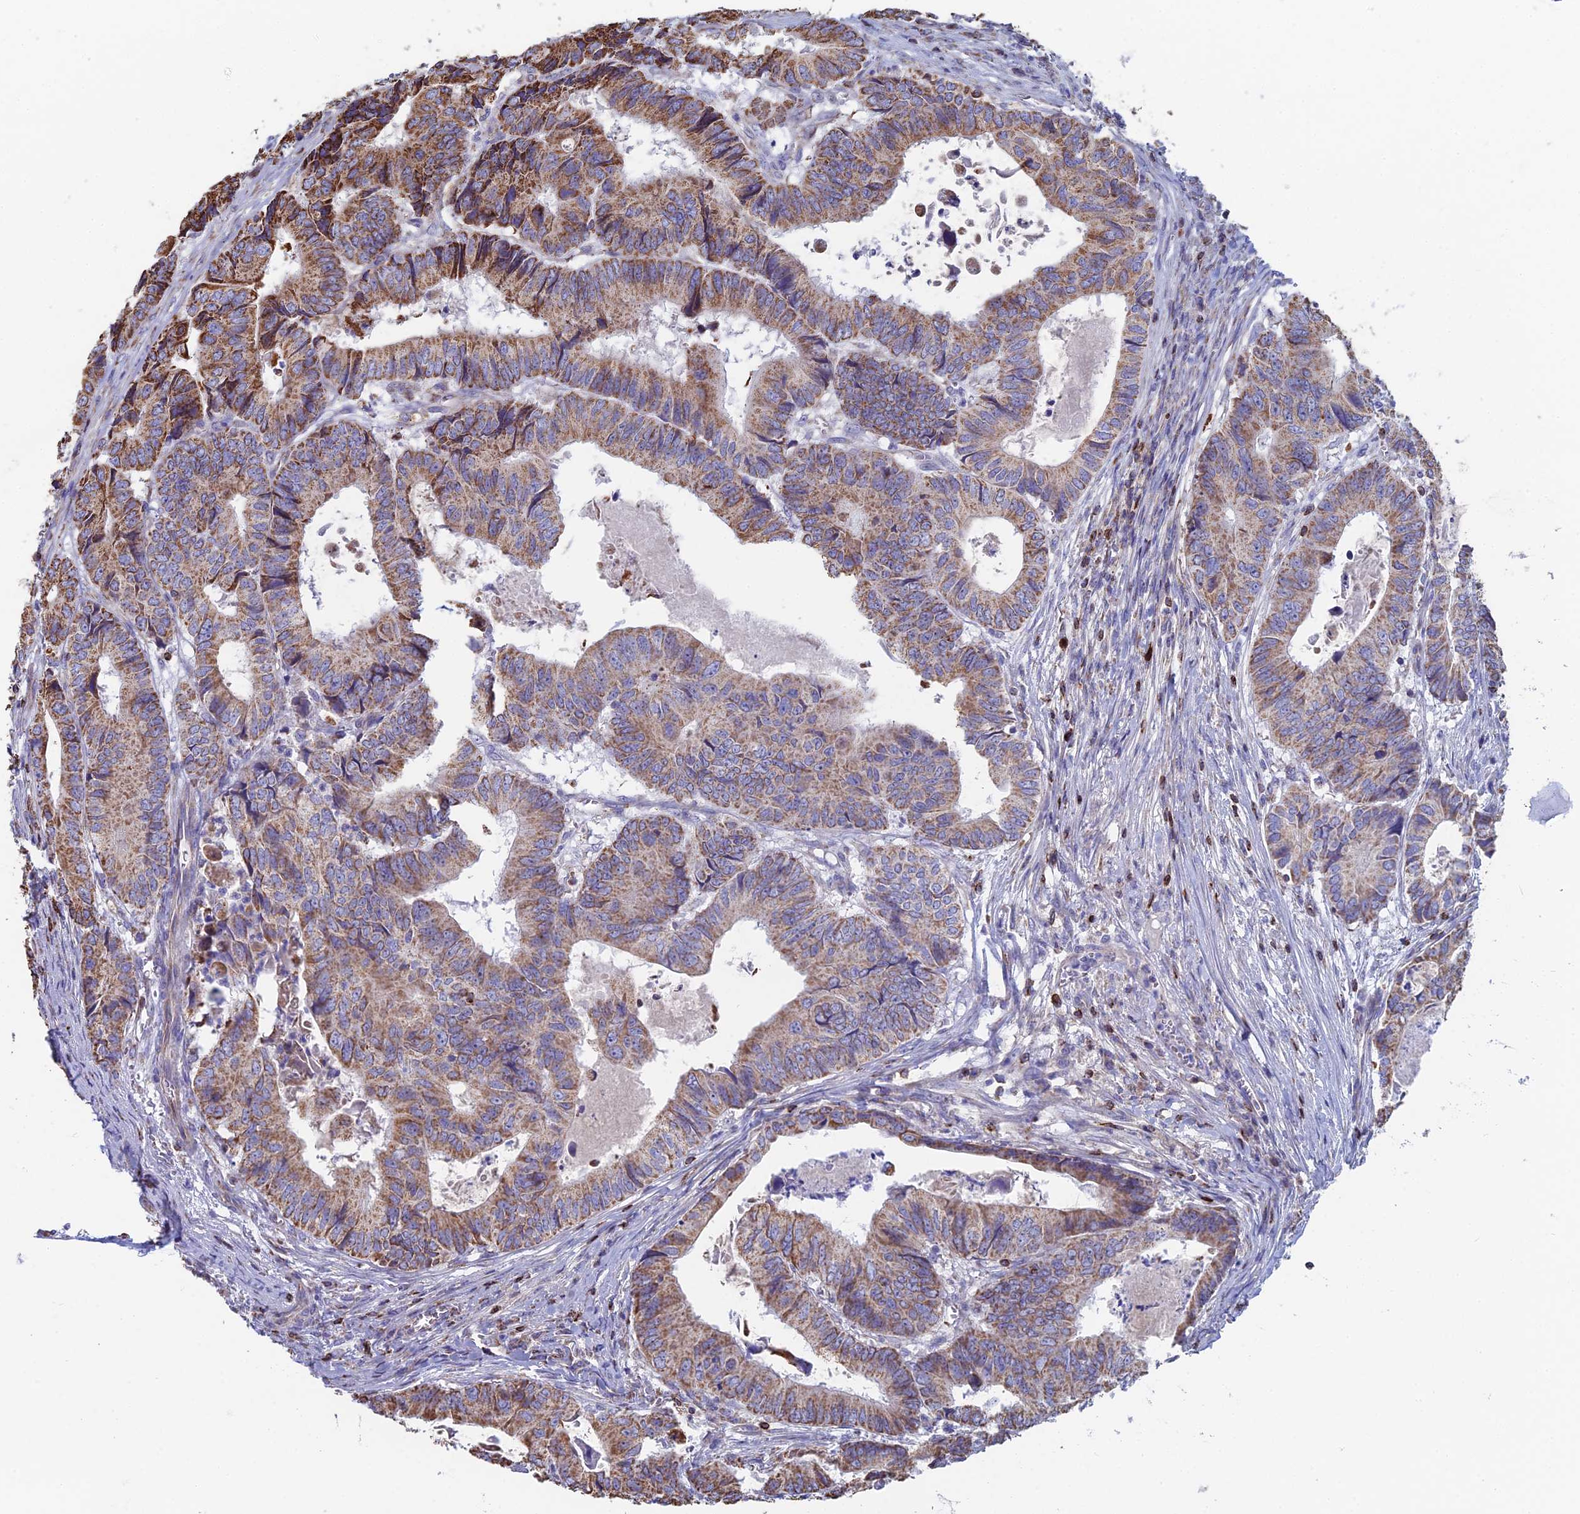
{"staining": {"intensity": "moderate", "quantity": ">75%", "location": "cytoplasmic/membranous"}, "tissue": "colorectal cancer", "cell_type": "Tumor cells", "image_type": "cancer", "snomed": [{"axis": "morphology", "description": "Adenocarcinoma, NOS"}, {"axis": "topography", "description": "Colon"}], "caption": "The micrograph demonstrates a brown stain indicating the presence of a protein in the cytoplasmic/membranous of tumor cells in adenocarcinoma (colorectal).", "gene": "SPOCK2", "patient": {"sex": "male", "age": 85}}